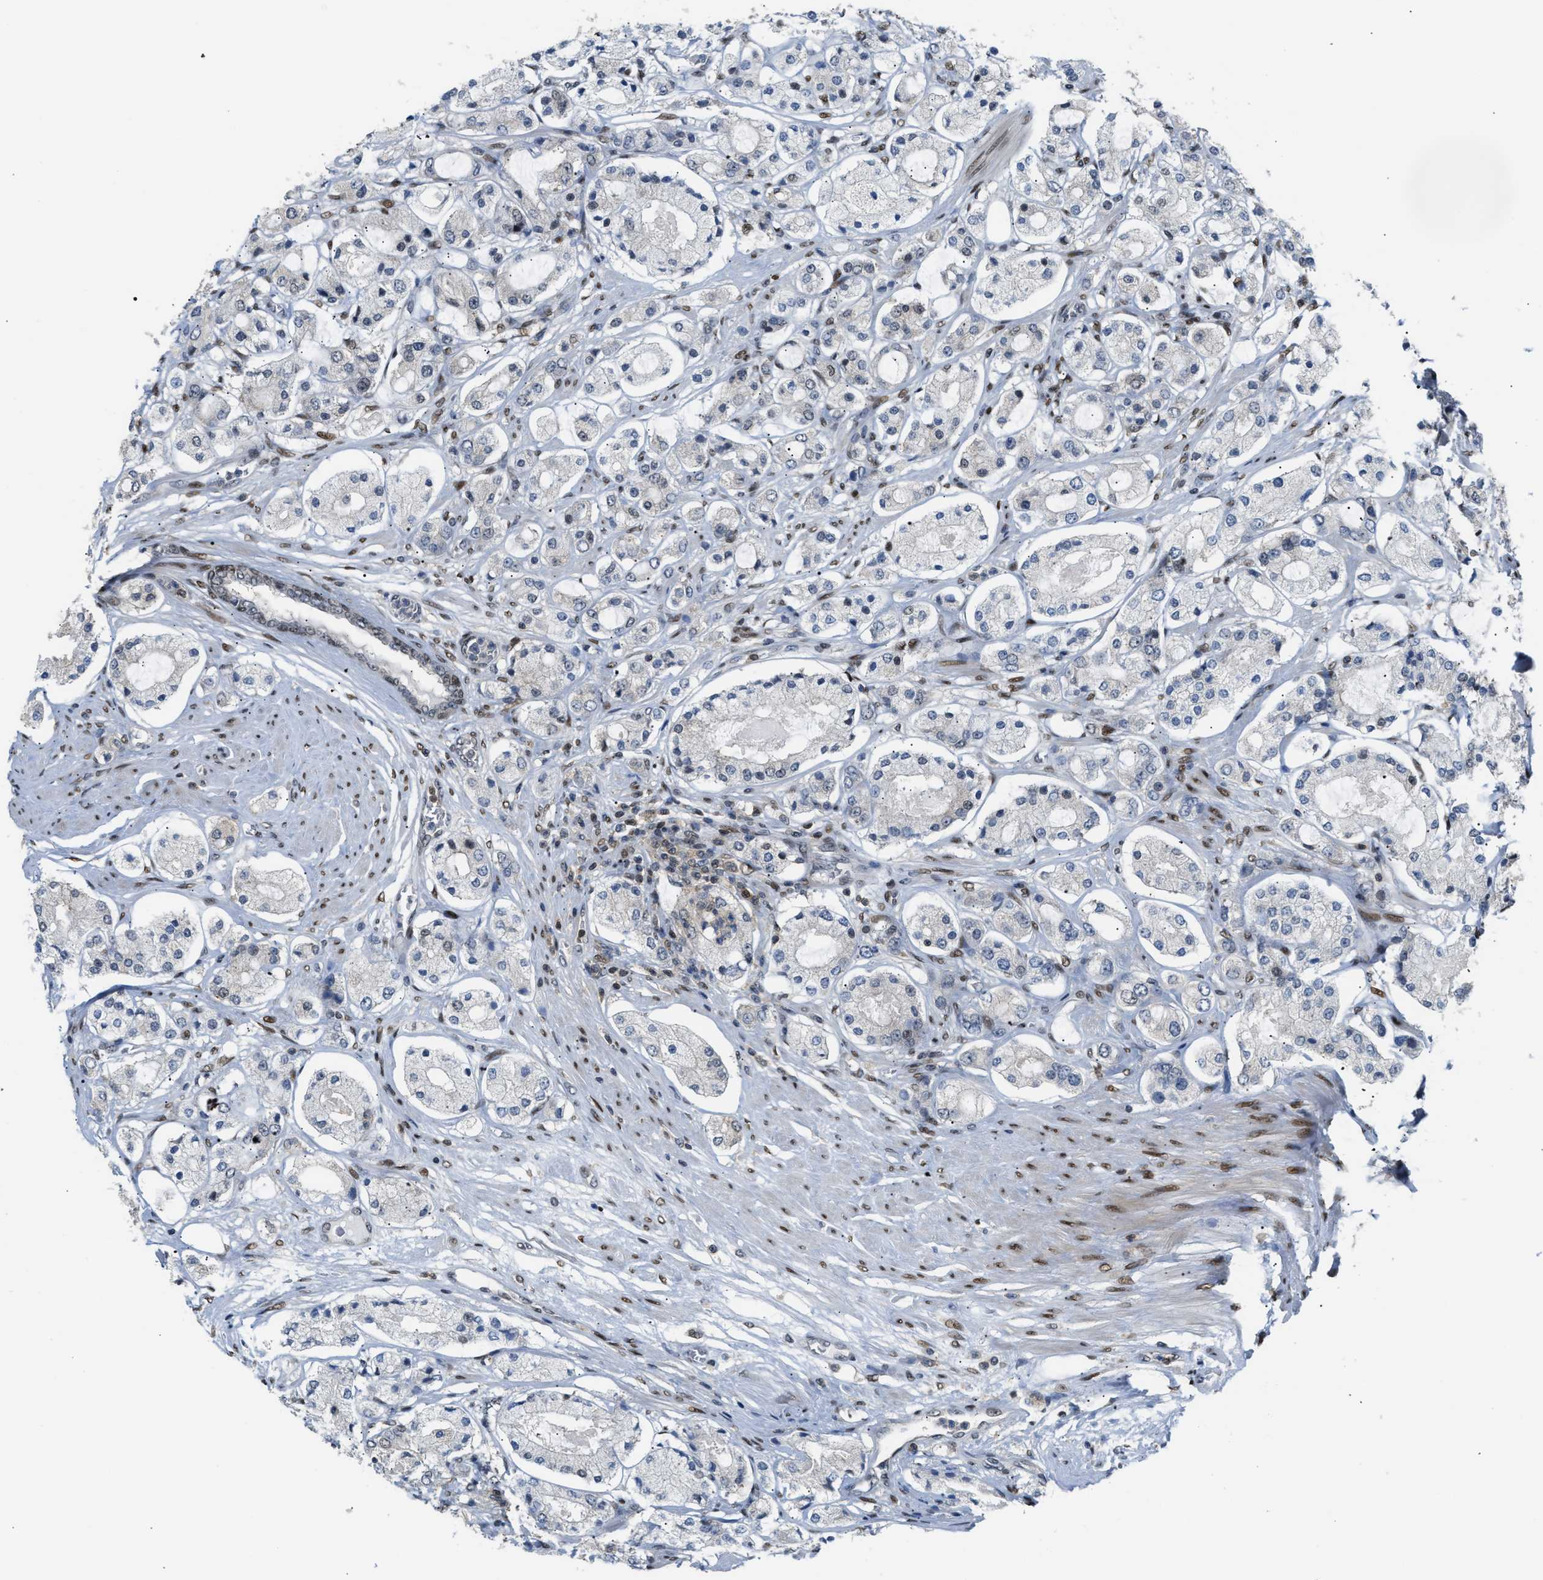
{"staining": {"intensity": "weak", "quantity": "<25%", "location": "cytoplasmic/membranous,nuclear"}, "tissue": "prostate cancer", "cell_type": "Tumor cells", "image_type": "cancer", "snomed": [{"axis": "morphology", "description": "Adenocarcinoma, High grade"}, {"axis": "topography", "description": "Prostate"}], "caption": "Immunohistochemistry micrograph of neoplastic tissue: adenocarcinoma (high-grade) (prostate) stained with DAB (3,3'-diaminobenzidine) reveals no significant protein expression in tumor cells.", "gene": "SSBP2", "patient": {"sex": "male", "age": 65}}